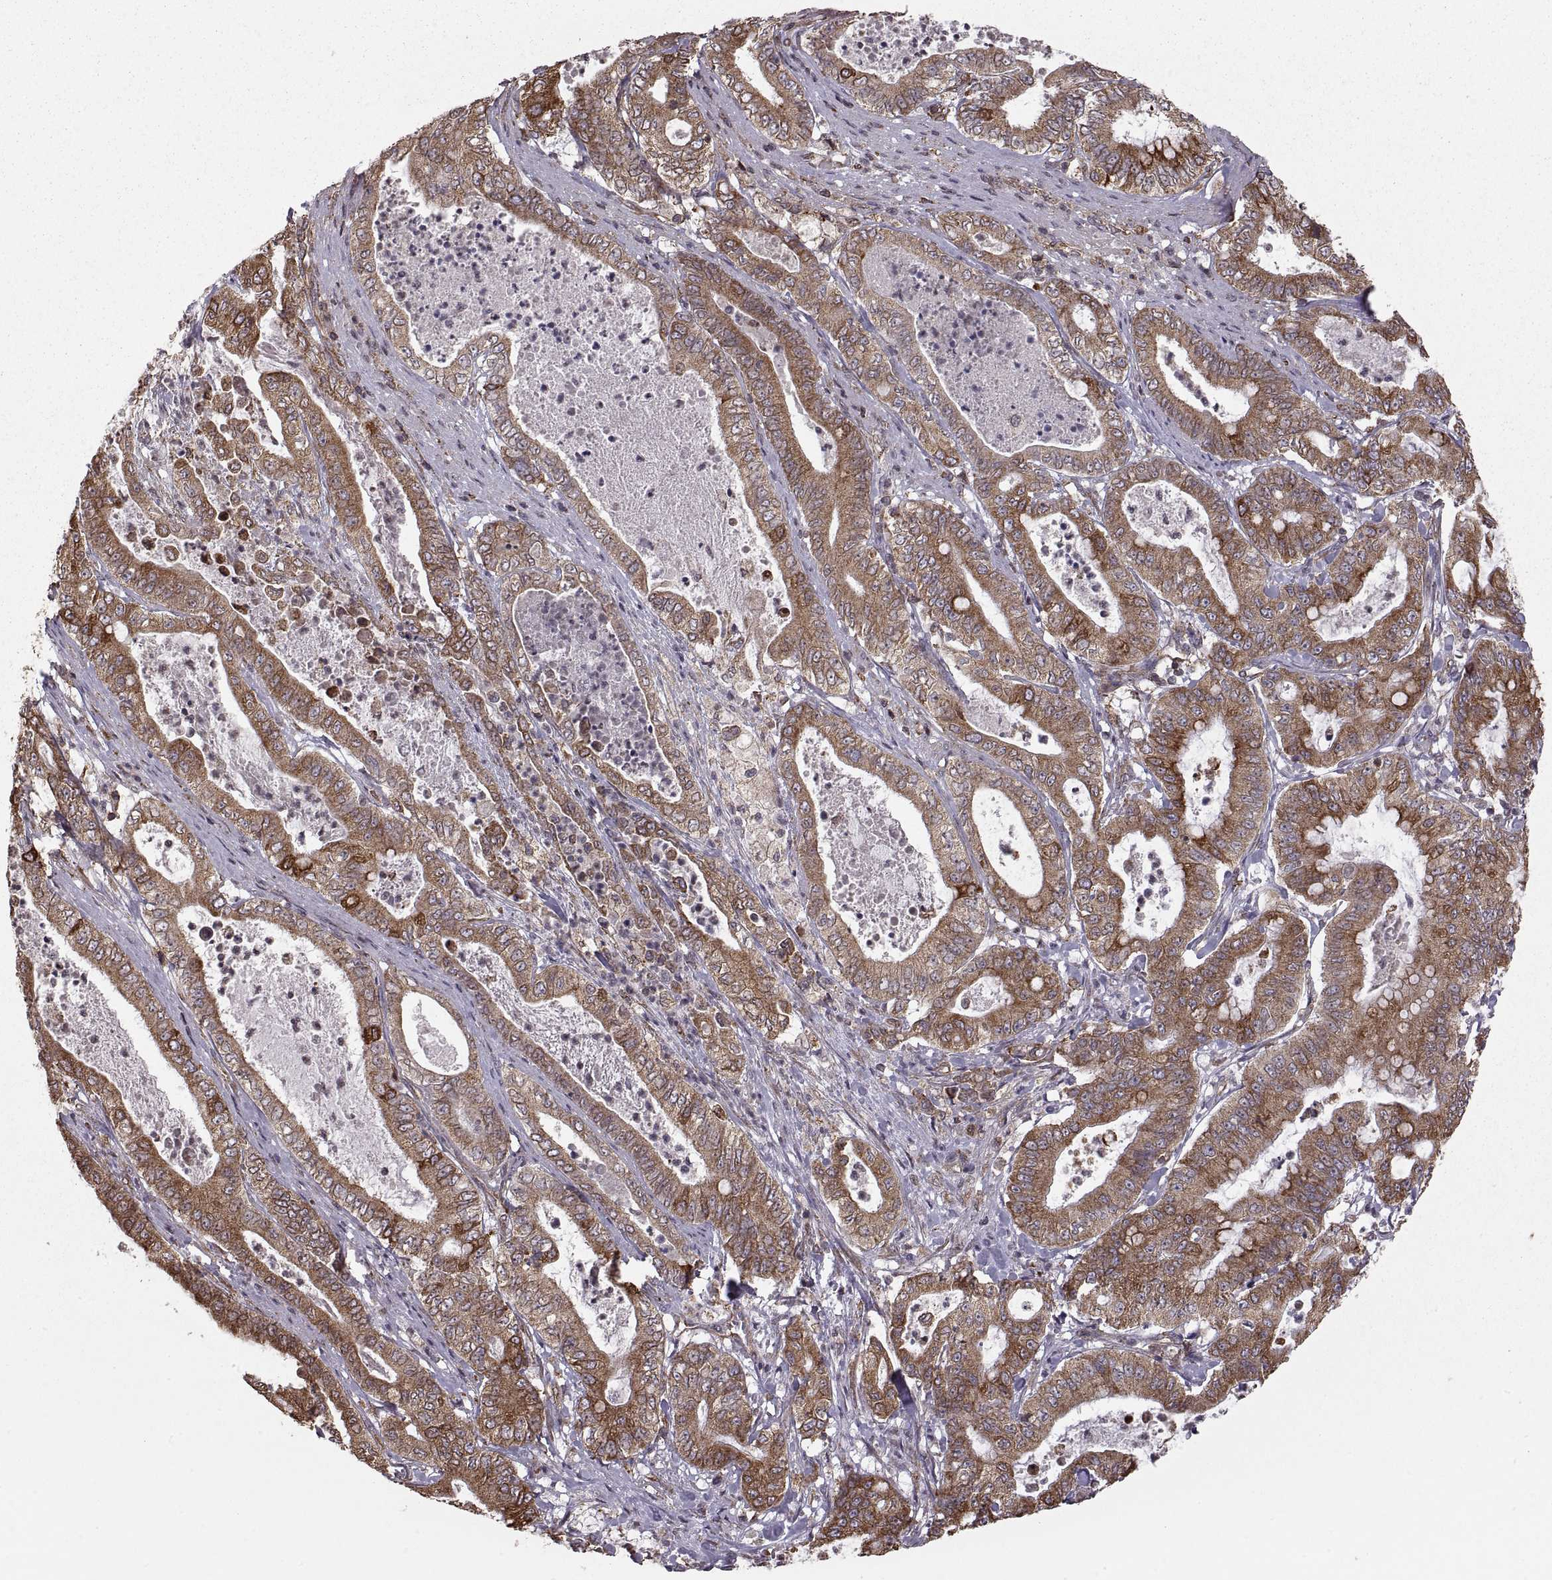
{"staining": {"intensity": "strong", "quantity": "<25%", "location": "cytoplasmic/membranous"}, "tissue": "pancreatic cancer", "cell_type": "Tumor cells", "image_type": "cancer", "snomed": [{"axis": "morphology", "description": "Adenocarcinoma, NOS"}, {"axis": "topography", "description": "Pancreas"}], "caption": "Immunohistochemical staining of pancreatic adenocarcinoma reveals medium levels of strong cytoplasmic/membranous protein positivity in approximately <25% of tumor cells.", "gene": "PDIA3", "patient": {"sex": "male", "age": 71}}